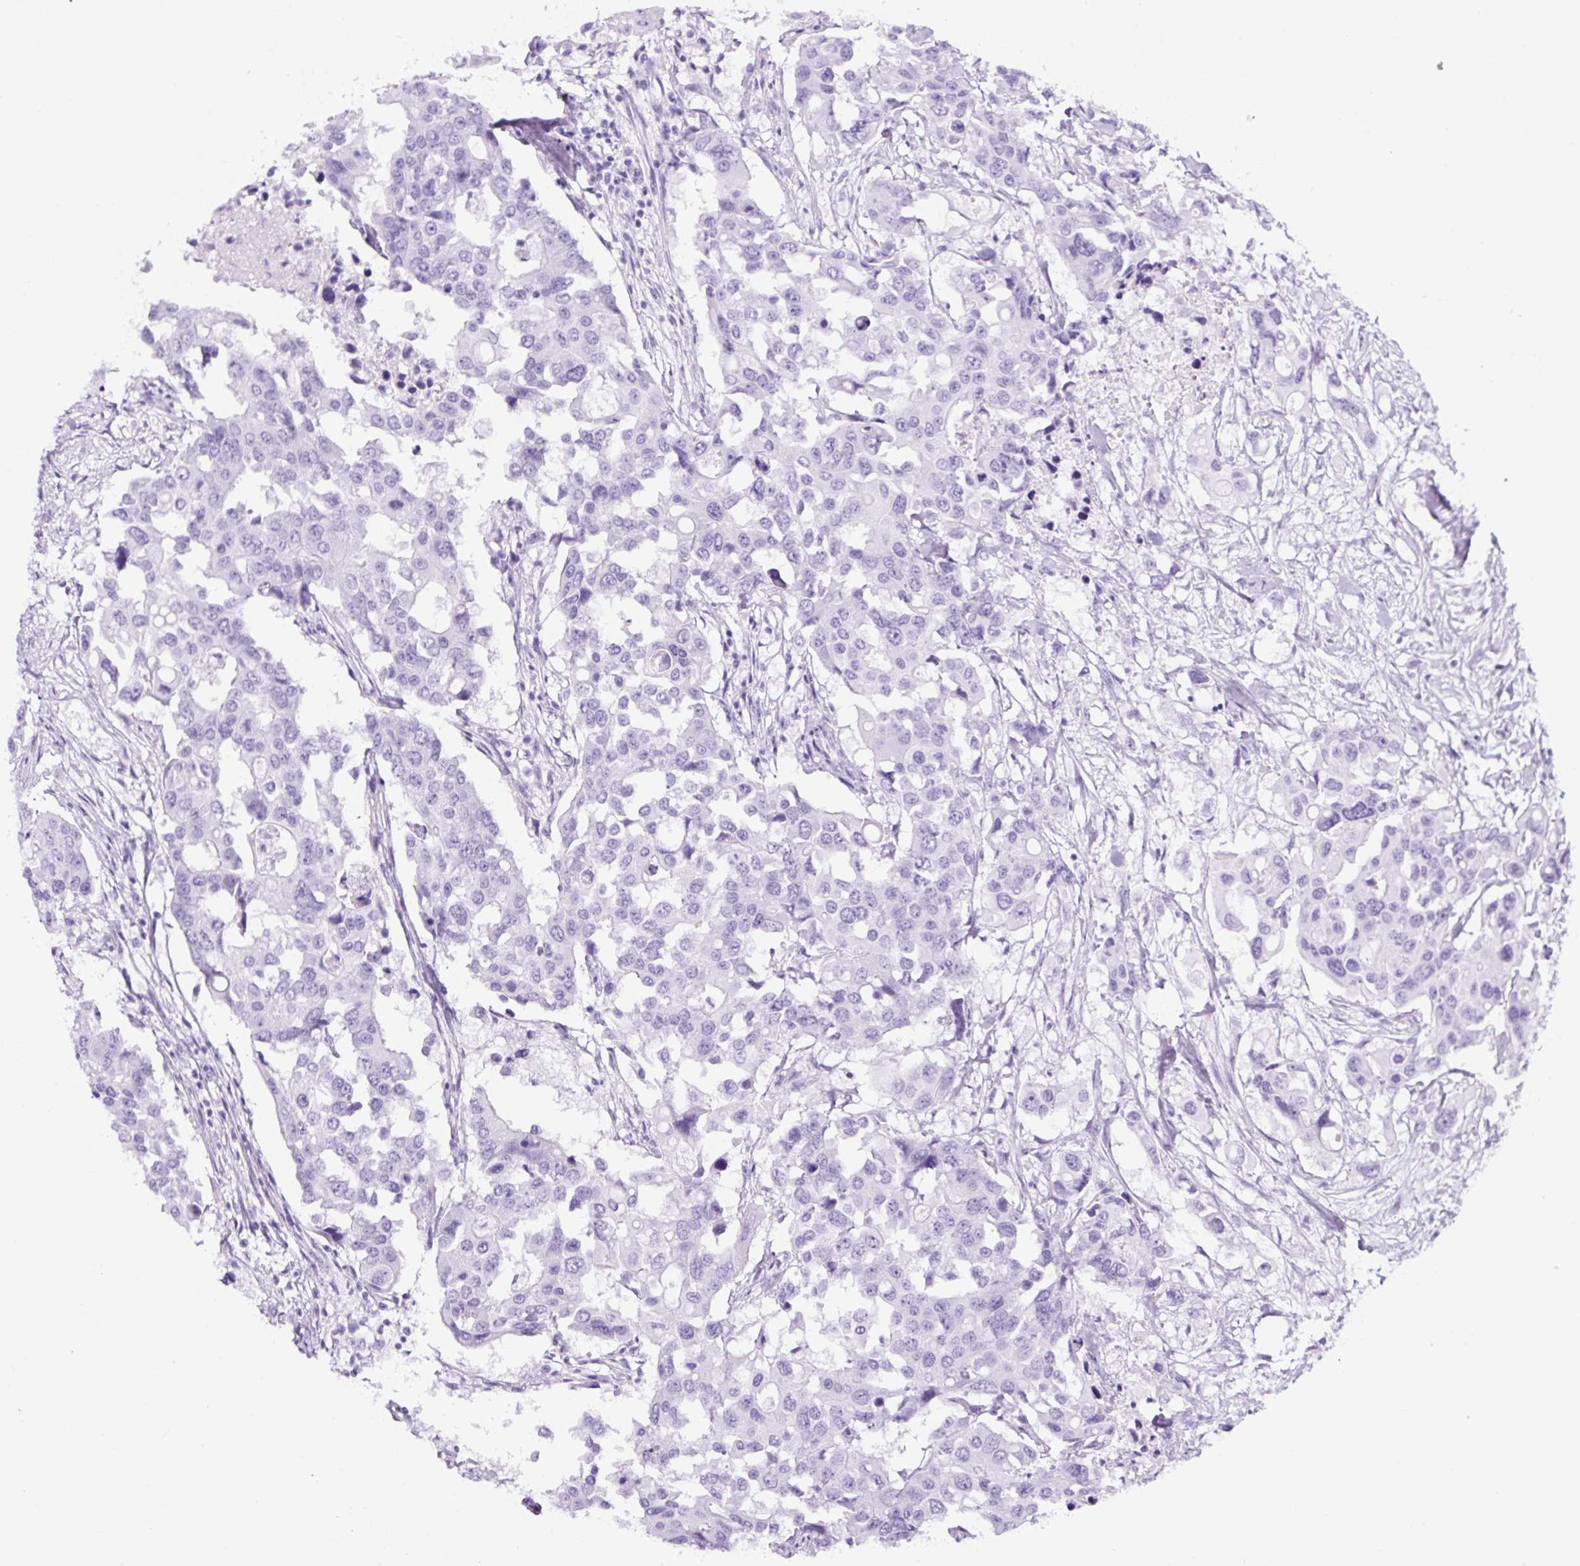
{"staining": {"intensity": "negative", "quantity": "none", "location": "none"}, "tissue": "colorectal cancer", "cell_type": "Tumor cells", "image_type": "cancer", "snomed": [{"axis": "morphology", "description": "Adenocarcinoma, NOS"}, {"axis": "topography", "description": "Colon"}], "caption": "Tumor cells show no significant expression in colorectal cancer (adenocarcinoma). Nuclei are stained in blue.", "gene": "TMEM200B", "patient": {"sex": "male", "age": 77}}